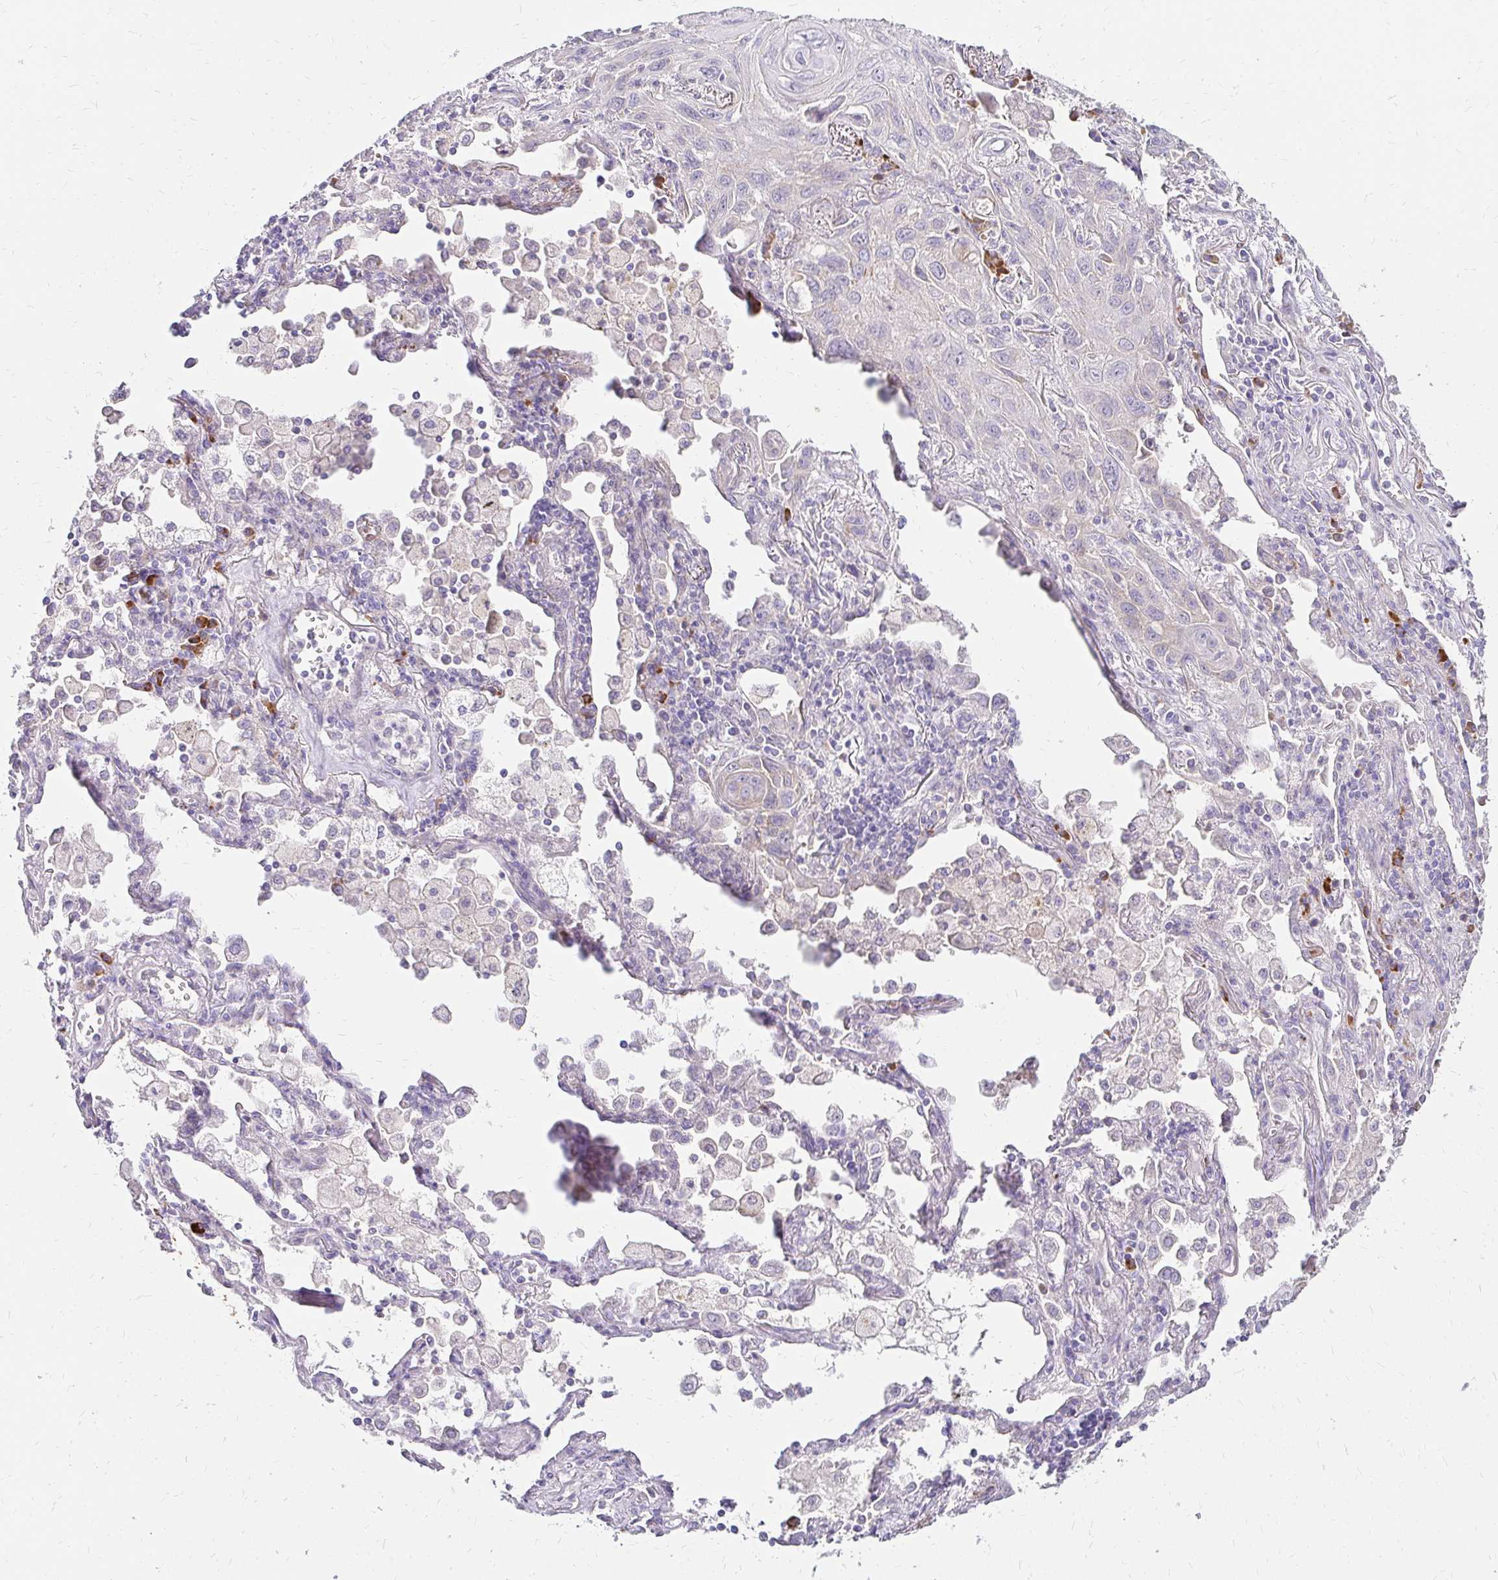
{"staining": {"intensity": "negative", "quantity": "none", "location": "none"}, "tissue": "lung cancer", "cell_type": "Tumor cells", "image_type": "cancer", "snomed": [{"axis": "morphology", "description": "Squamous cell carcinoma, NOS"}, {"axis": "topography", "description": "Lung"}], "caption": "A photomicrograph of lung cancer (squamous cell carcinoma) stained for a protein exhibits no brown staining in tumor cells.", "gene": "PRIMA1", "patient": {"sex": "male", "age": 79}}